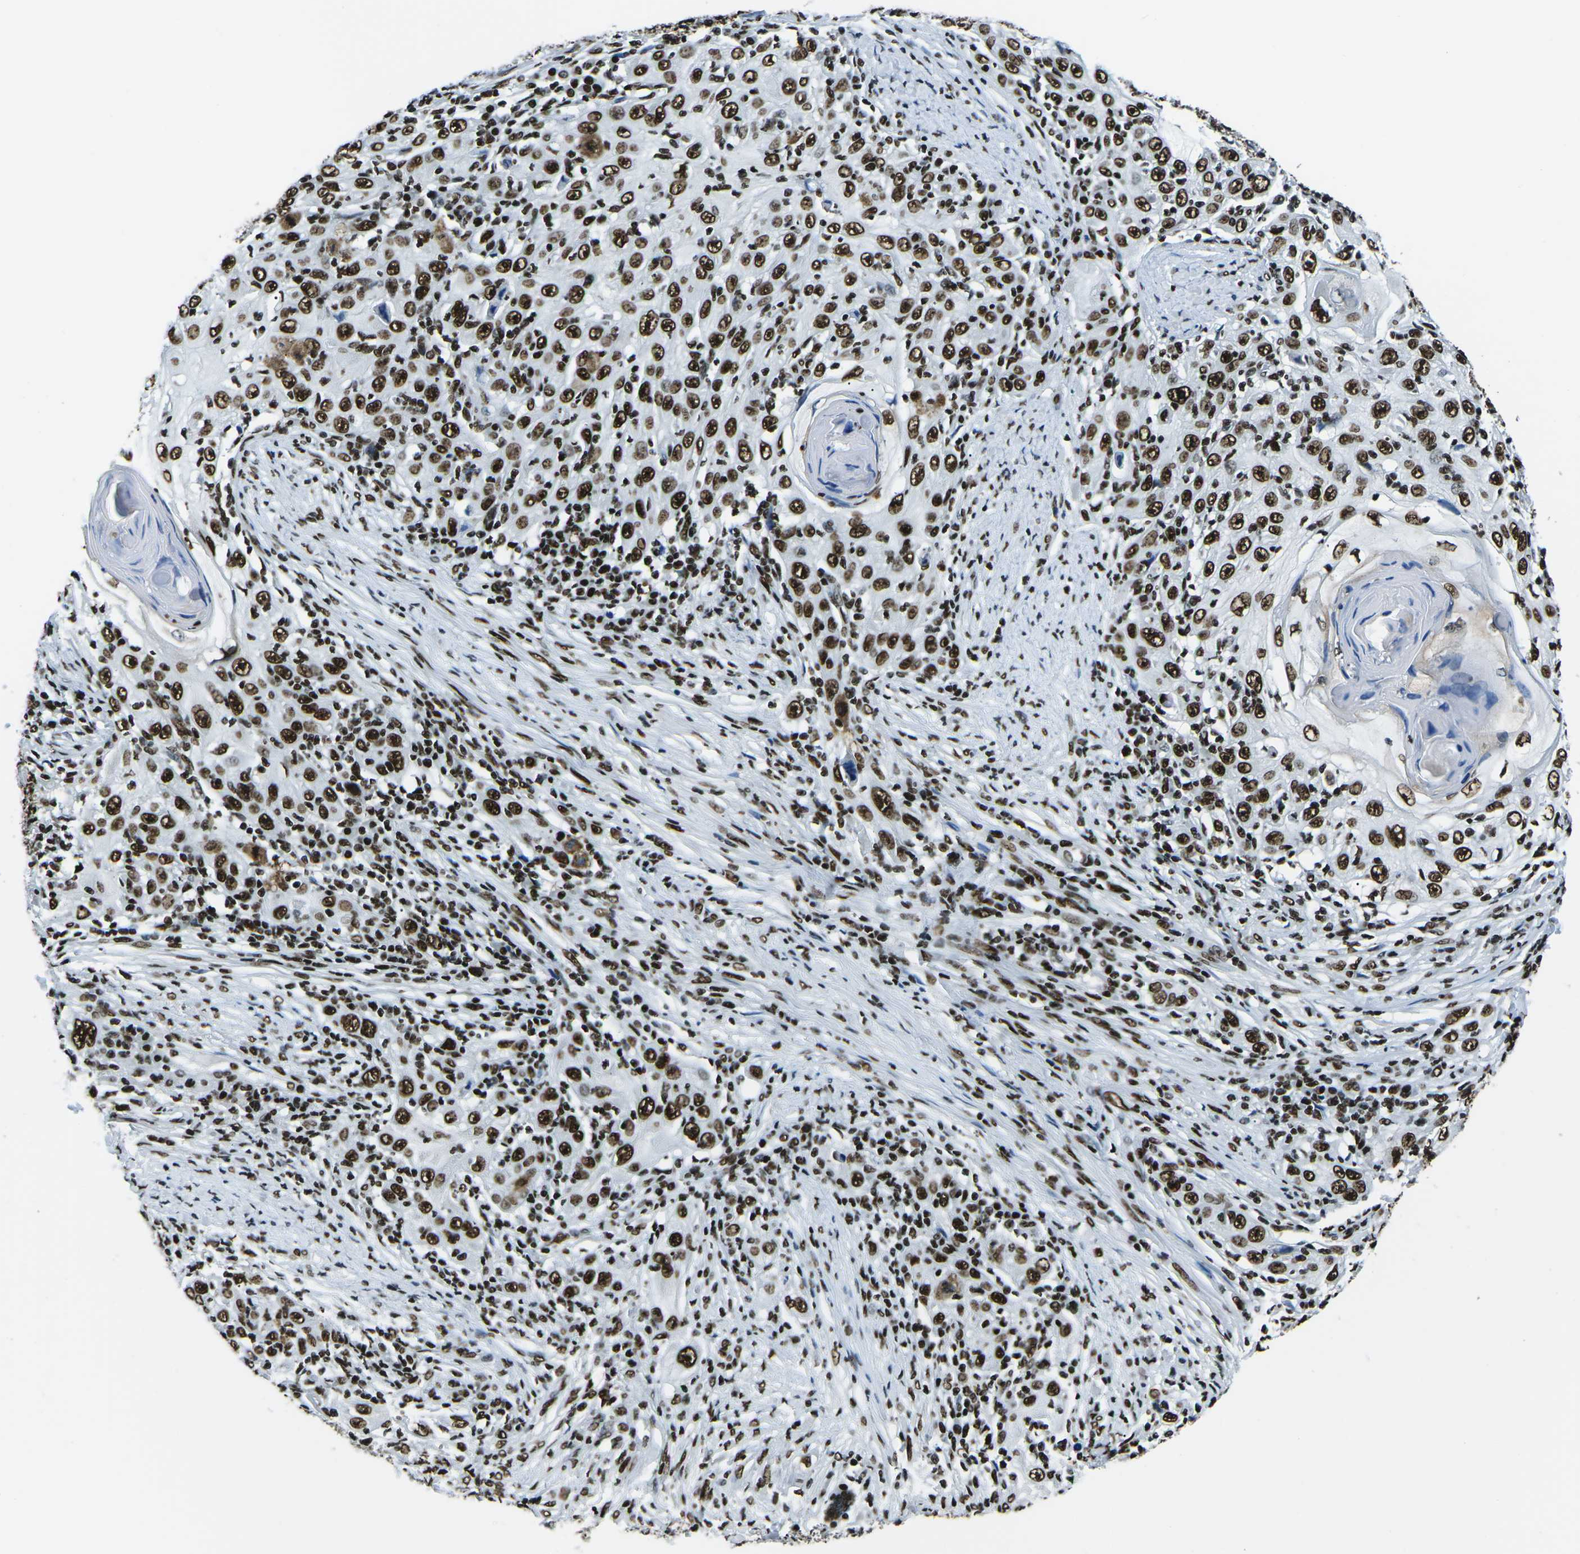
{"staining": {"intensity": "strong", "quantity": ">75%", "location": "nuclear"}, "tissue": "skin cancer", "cell_type": "Tumor cells", "image_type": "cancer", "snomed": [{"axis": "morphology", "description": "Squamous cell carcinoma, NOS"}, {"axis": "topography", "description": "Skin"}], "caption": "High-power microscopy captured an immunohistochemistry (IHC) micrograph of skin cancer, revealing strong nuclear positivity in about >75% of tumor cells.", "gene": "HNRNPL", "patient": {"sex": "female", "age": 88}}